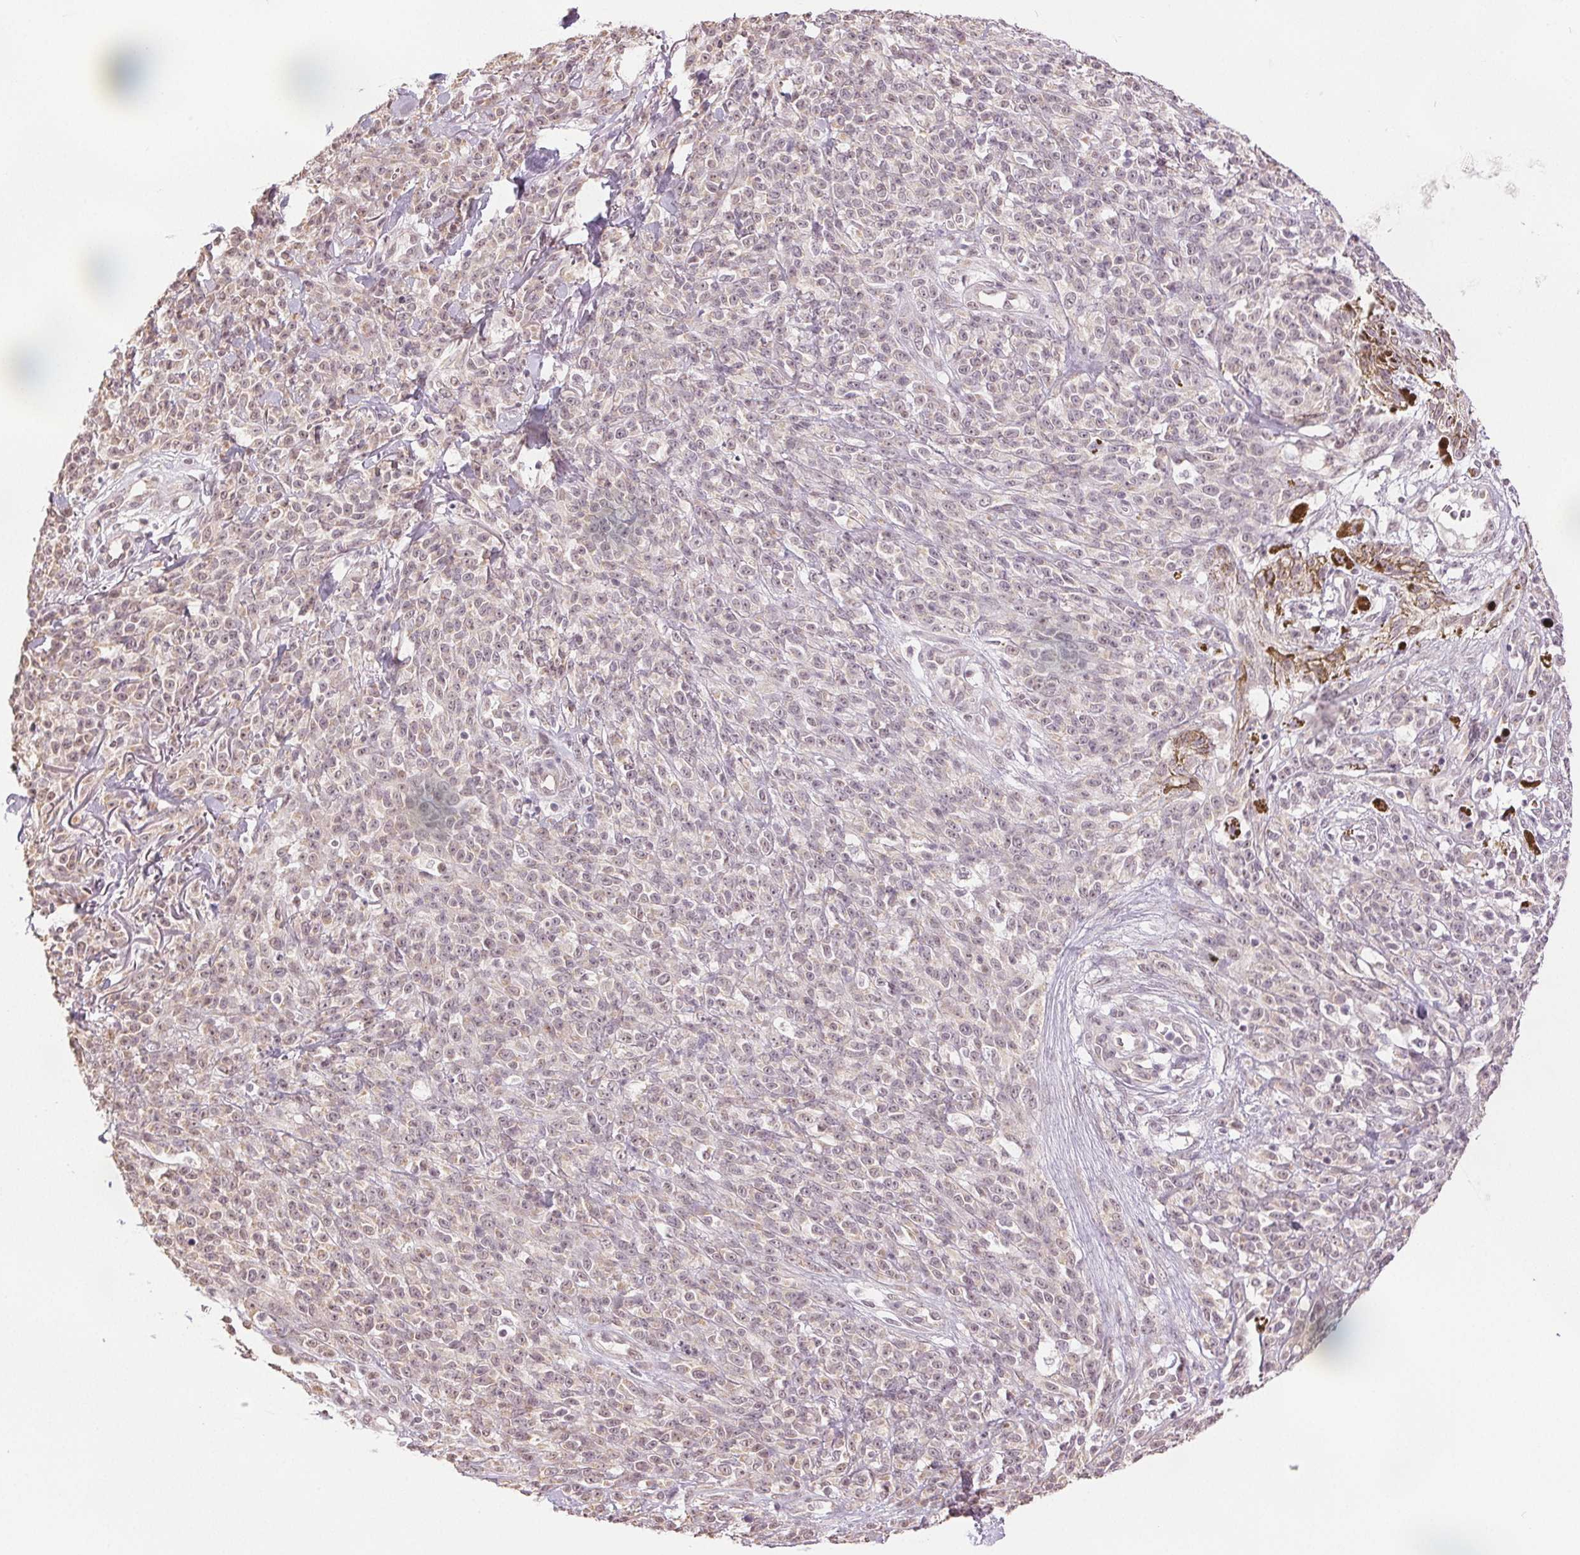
{"staining": {"intensity": "weak", "quantity": "<25%", "location": "nuclear"}, "tissue": "melanoma", "cell_type": "Tumor cells", "image_type": "cancer", "snomed": [{"axis": "morphology", "description": "Malignant melanoma, NOS"}, {"axis": "topography", "description": "Skin"}, {"axis": "topography", "description": "Skin of trunk"}], "caption": "Tumor cells are negative for brown protein staining in melanoma. (Stains: DAB IHC with hematoxylin counter stain, Microscopy: brightfield microscopy at high magnification).", "gene": "PLCB1", "patient": {"sex": "male", "age": 74}}